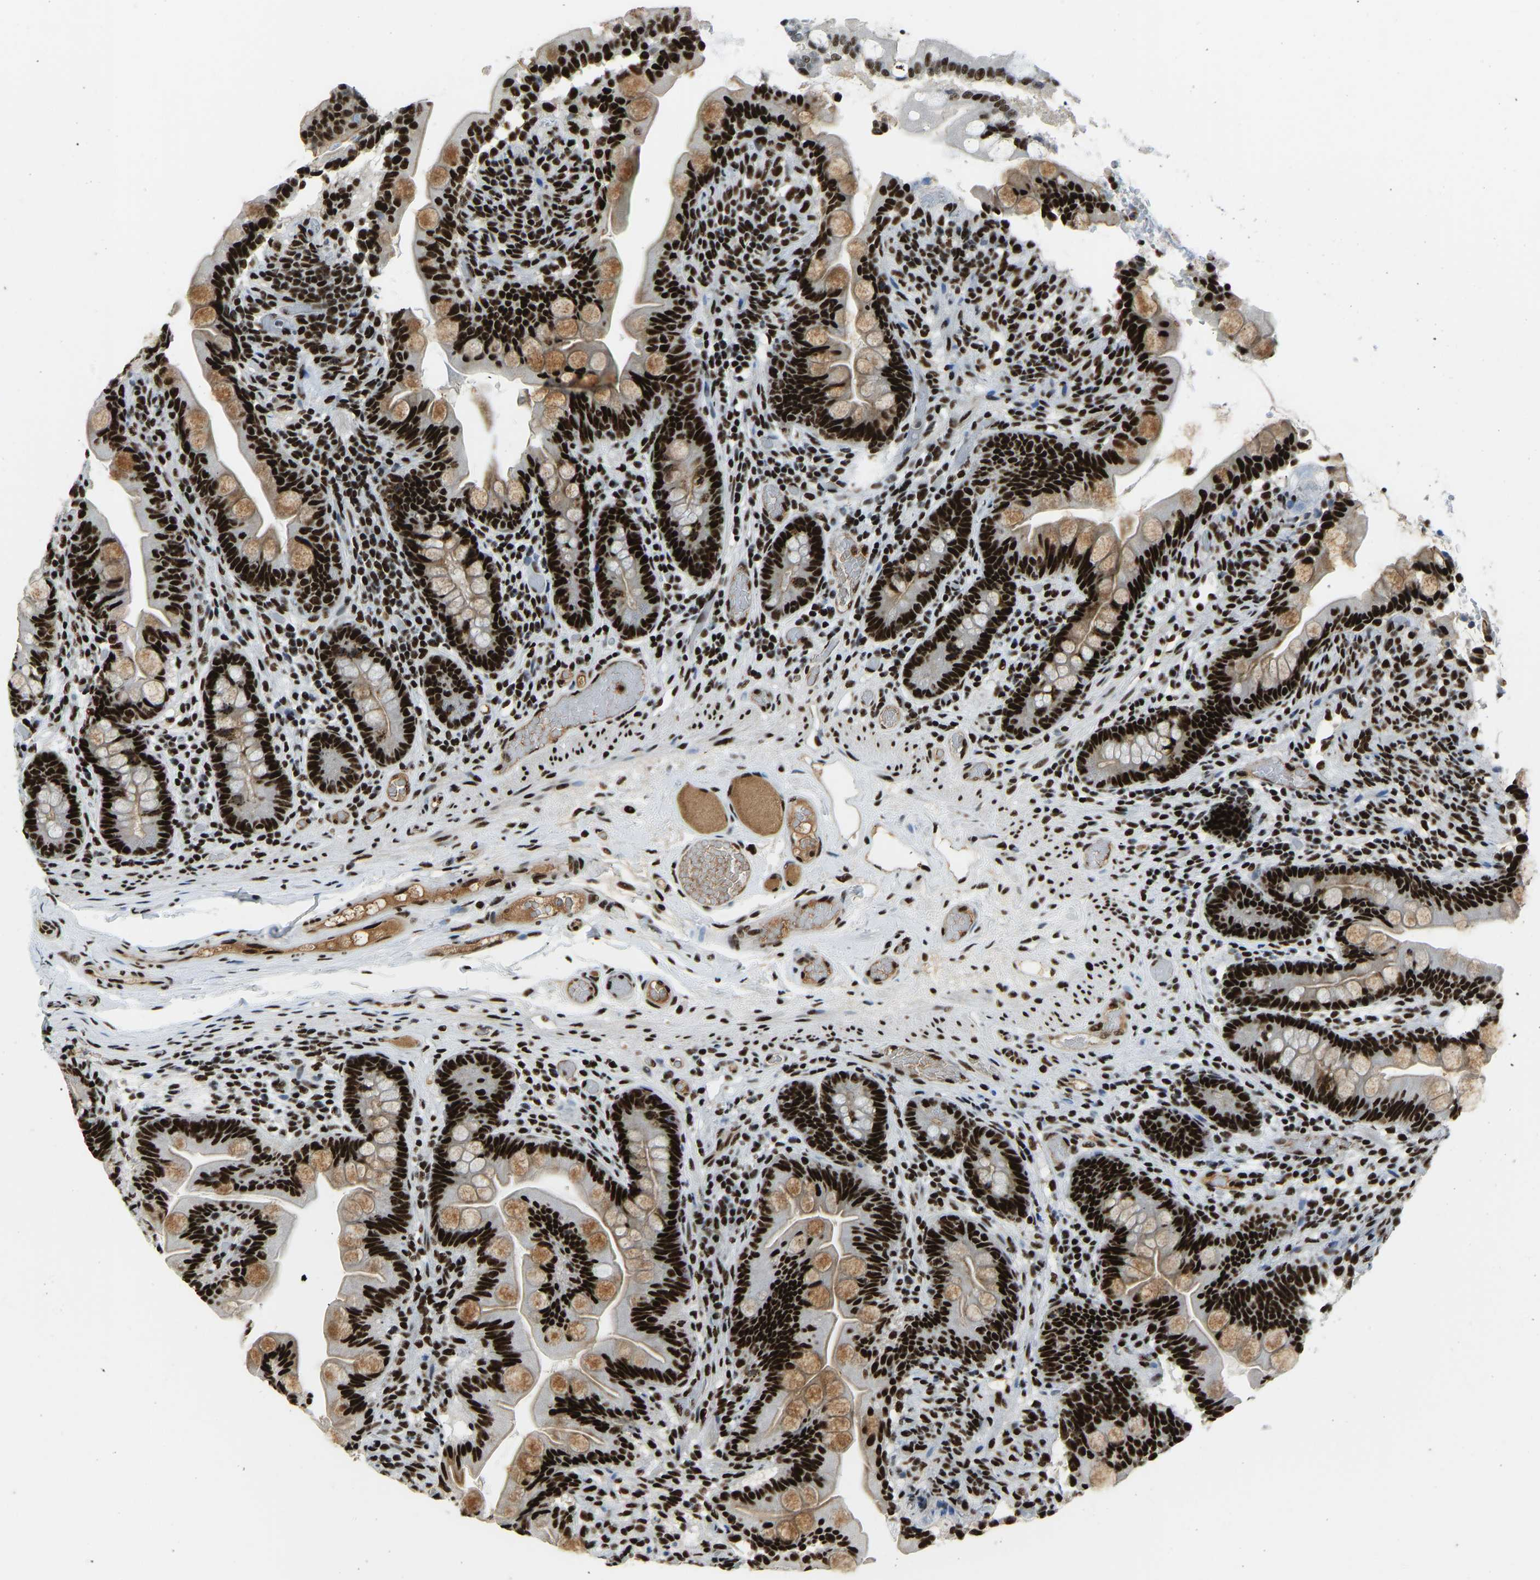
{"staining": {"intensity": "strong", "quantity": ">75%", "location": "cytoplasmic/membranous,nuclear"}, "tissue": "small intestine", "cell_type": "Glandular cells", "image_type": "normal", "snomed": [{"axis": "morphology", "description": "Normal tissue, NOS"}, {"axis": "topography", "description": "Small intestine"}], "caption": "High-magnification brightfield microscopy of unremarkable small intestine stained with DAB (brown) and counterstained with hematoxylin (blue). glandular cells exhibit strong cytoplasmic/membranous,nuclear expression is present in approximately>75% of cells.", "gene": "FOXK1", "patient": {"sex": "female", "age": 56}}